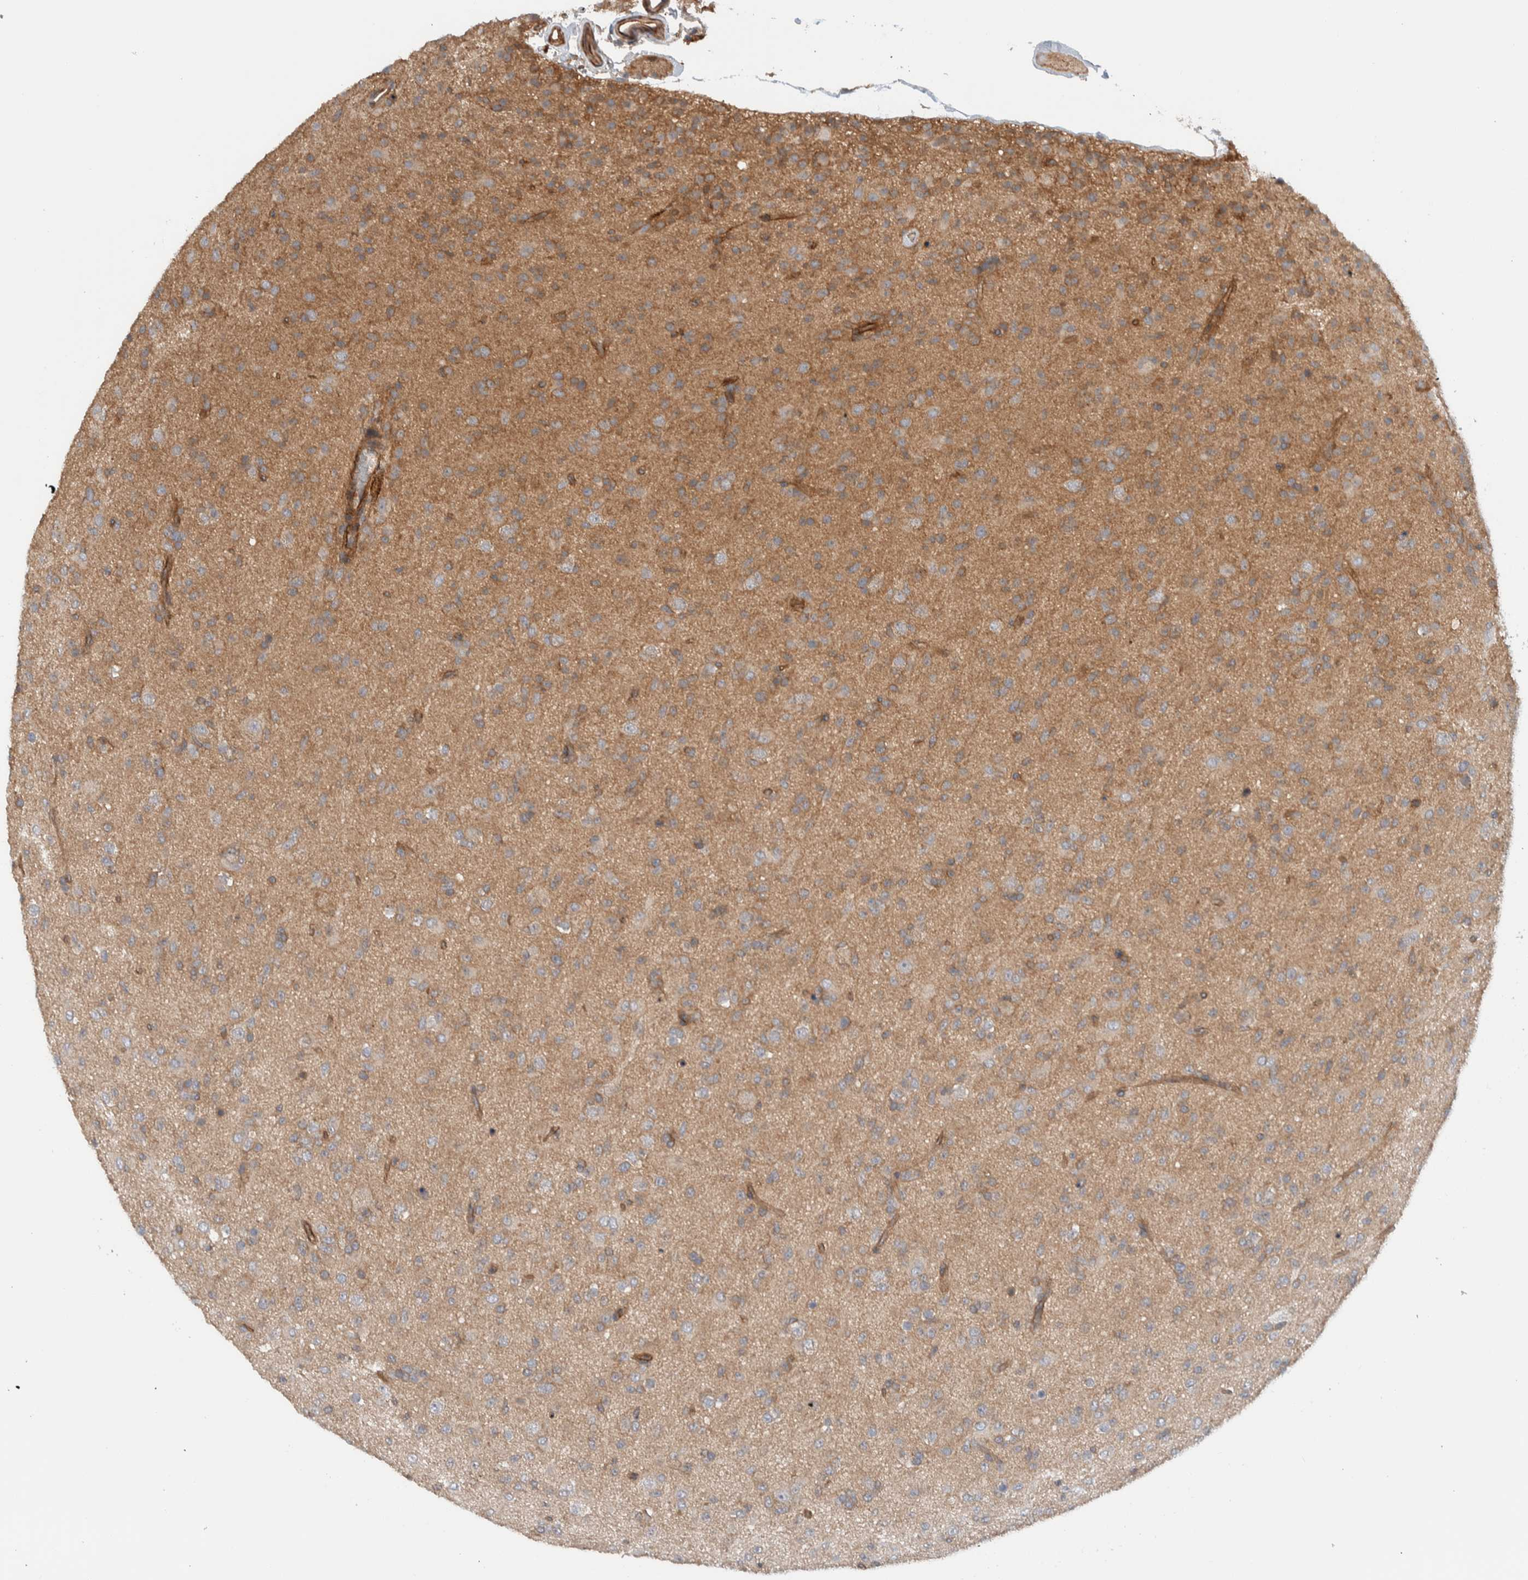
{"staining": {"intensity": "weak", "quantity": "25%-75%", "location": "cytoplasmic/membranous"}, "tissue": "glioma", "cell_type": "Tumor cells", "image_type": "cancer", "snomed": [{"axis": "morphology", "description": "Glioma, malignant, Low grade"}, {"axis": "topography", "description": "Brain"}], "caption": "The photomicrograph shows staining of glioma, revealing weak cytoplasmic/membranous protein expression (brown color) within tumor cells. The protein of interest is shown in brown color, while the nuclei are stained blue.", "gene": "MPRIP", "patient": {"sex": "male", "age": 65}}